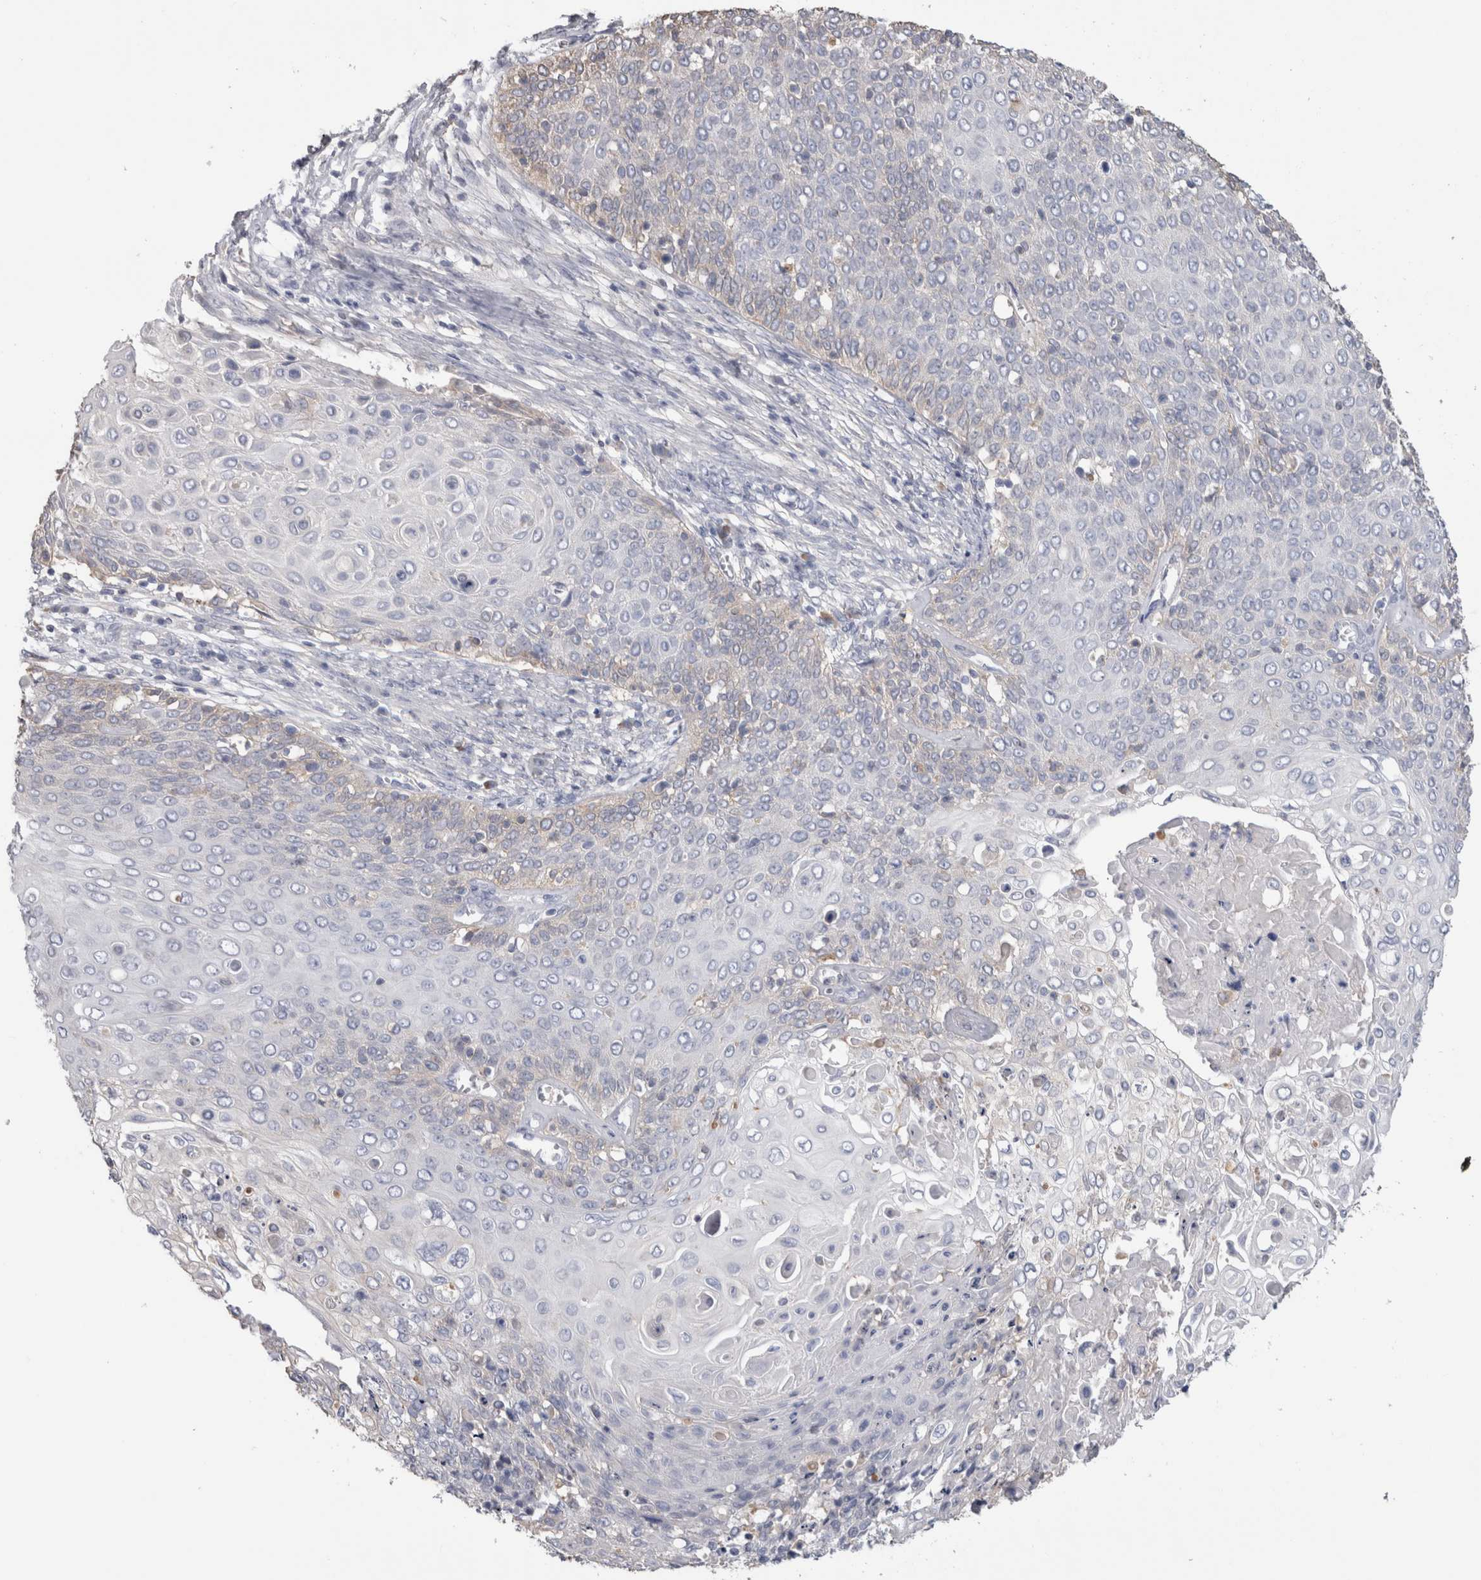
{"staining": {"intensity": "negative", "quantity": "none", "location": "none"}, "tissue": "cervical cancer", "cell_type": "Tumor cells", "image_type": "cancer", "snomed": [{"axis": "morphology", "description": "Squamous cell carcinoma, NOS"}, {"axis": "topography", "description": "Cervix"}], "caption": "IHC histopathology image of neoplastic tissue: cervical cancer (squamous cell carcinoma) stained with DAB (3,3'-diaminobenzidine) reveals no significant protein staining in tumor cells.", "gene": "SCRN1", "patient": {"sex": "female", "age": 39}}